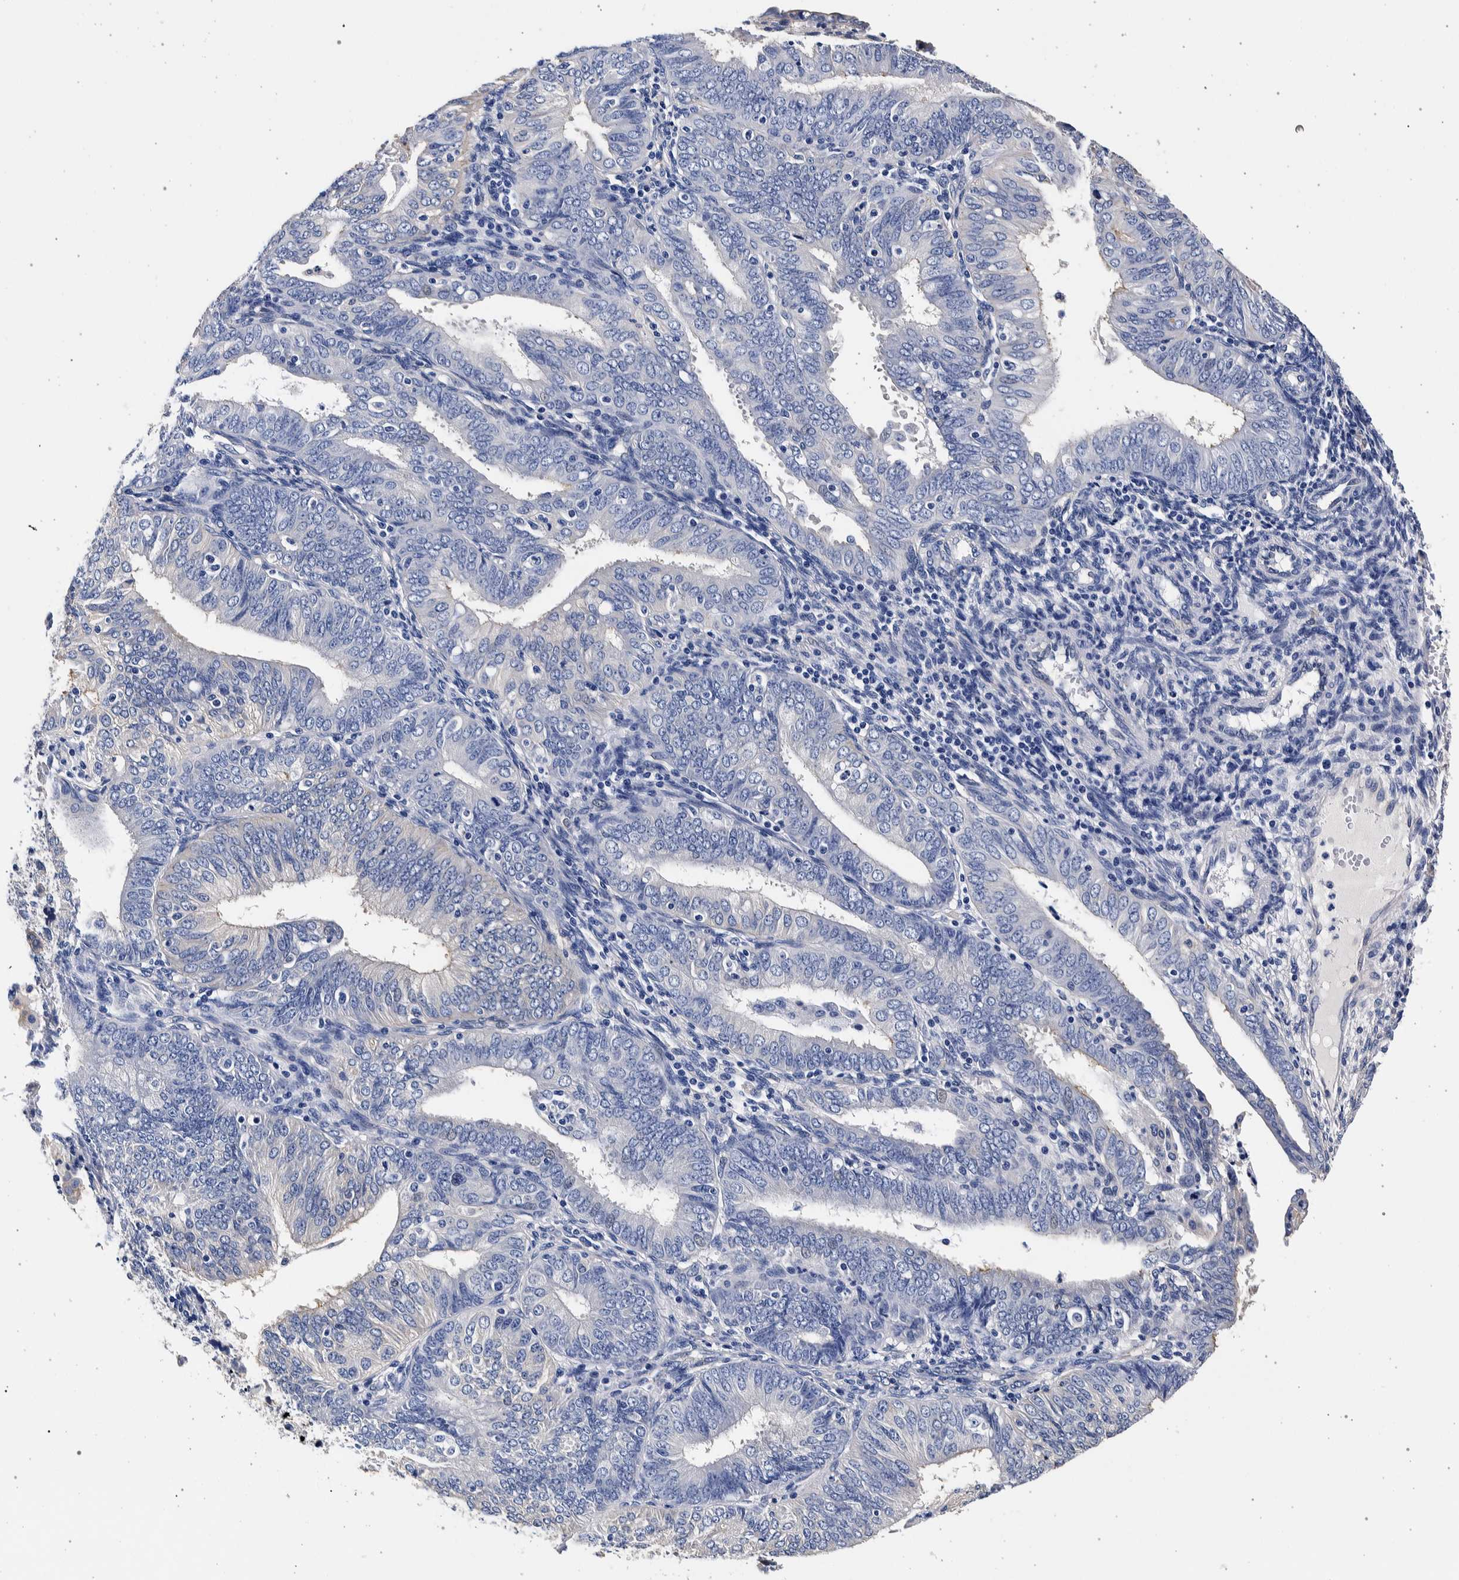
{"staining": {"intensity": "negative", "quantity": "none", "location": "none"}, "tissue": "endometrial cancer", "cell_type": "Tumor cells", "image_type": "cancer", "snomed": [{"axis": "morphology", "description": "Adenocarcinoma, NOS"}, {"axis": "topography", "description": "Endometrium"}], "caption": "DAB immunohistochemical staining of endometrial adenocarcinoma exhibits no significant staining in tumor cells.", "gene": "NIBAN2", "patient": {"sex": "female", "age": 58}}